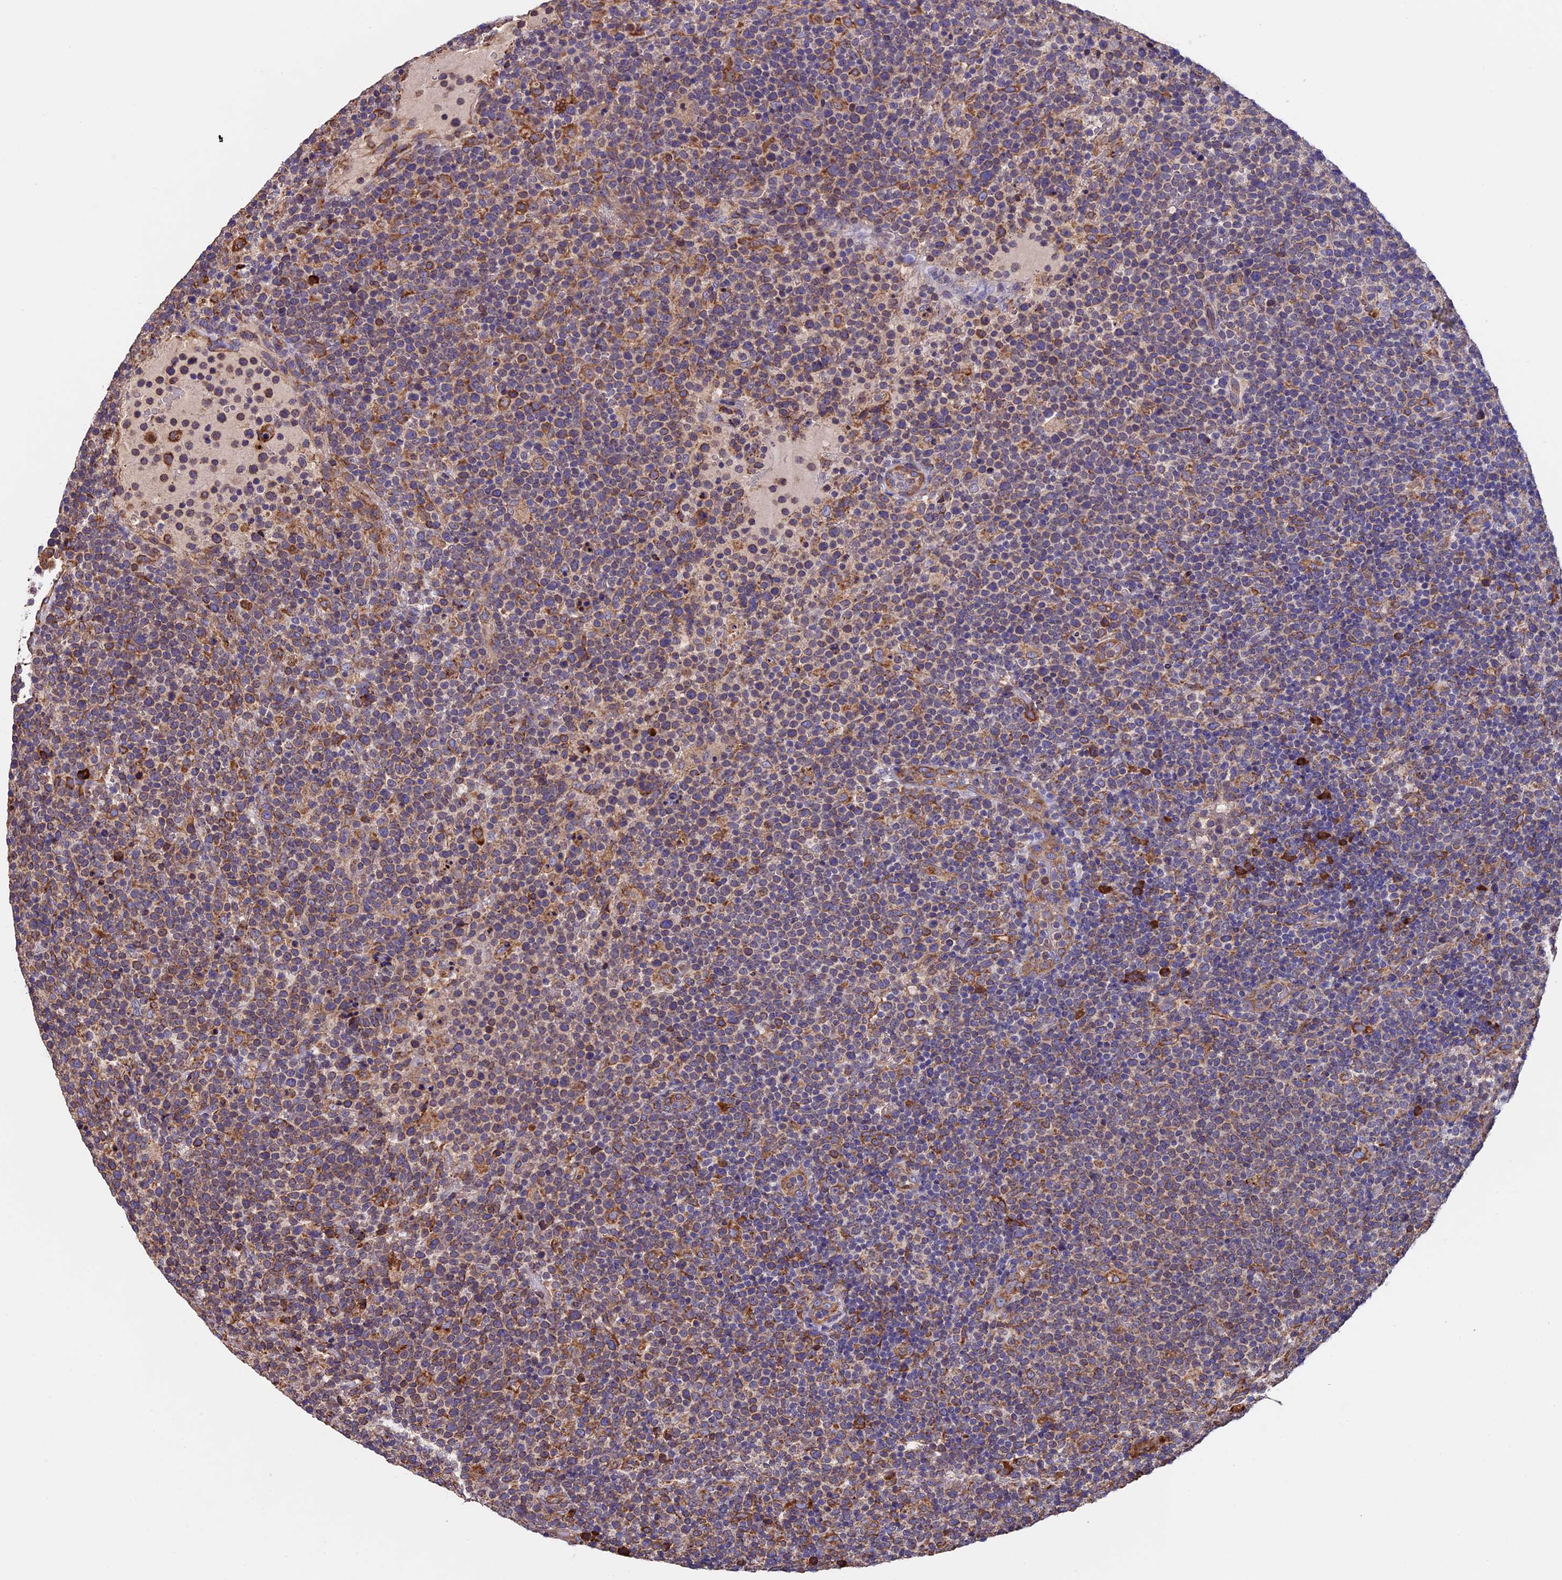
{"staining": {"intensity": "weak", "quantity": "25%-75%", "location": "cytoplasmic/membranous"}, "tissue": "lymphoma", "cell_type": "Tumor cells", "image_type": "cancer", "snomed": [{"axis": "morphology", "description": "Malignant lymphoma, non-Hodgkin's type, High grade"}, {"axis": "topography", "description": "Lymph node"}], "caption": "Brown immunohistochemical staining in malignant lymphoma, non-Hodgkin's type (high-grade) reveals weak cytoplasmic/membranous positivity in about 25%-75% of tumor cells. (IHC, brightfield microscopy, high magnification).", "gene": "BTBD3", "patient": {"sex": "male", "age": 61}}